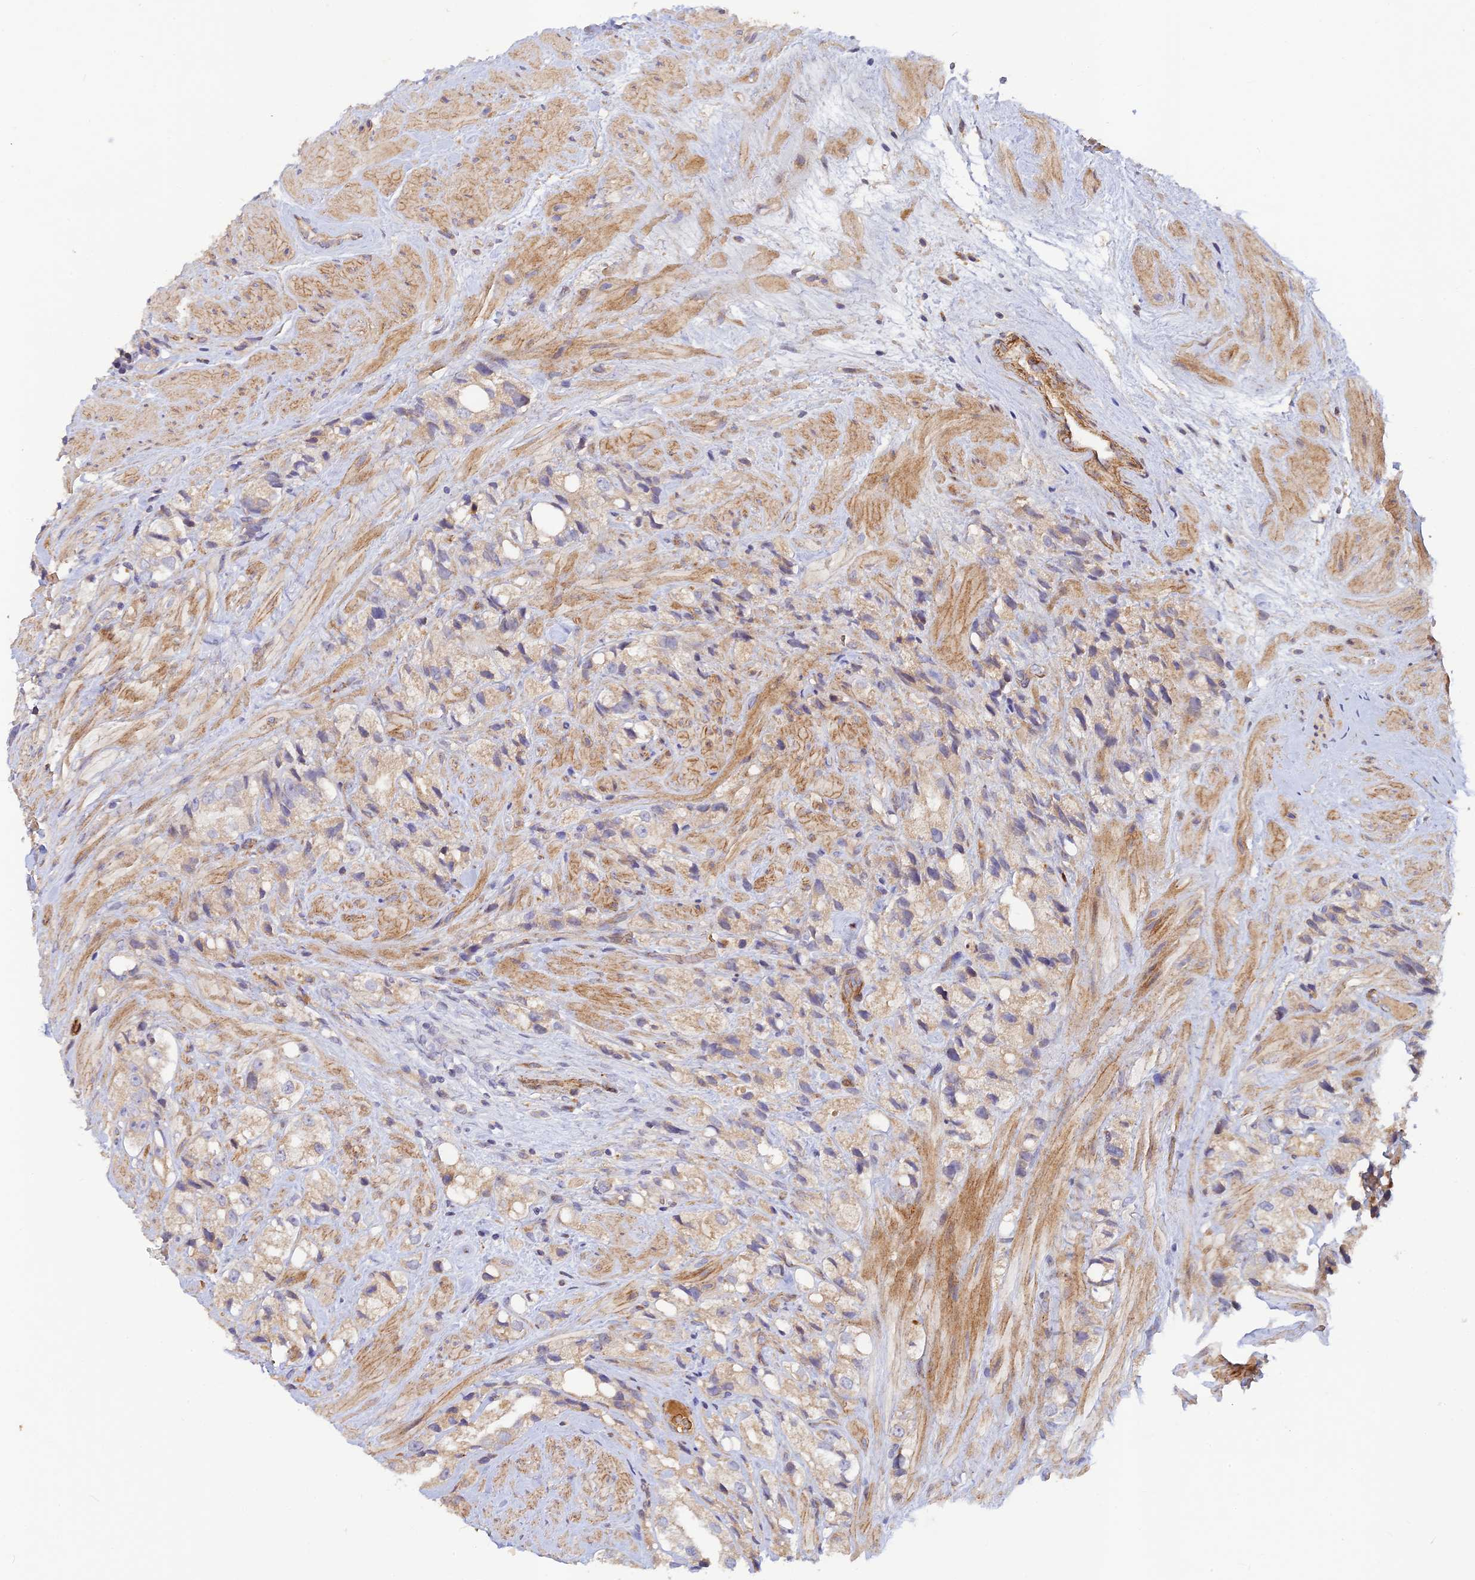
{"staining": {"intensity": "weak", "quantity": "<25%", "location": "cytoplasmic/membranous"}, "tissue": "prostate cancer", "cell_type": "Tumor cells", "image_type": "cancer", "snomed": [{"axis": "morphology", "description": "Adenocarcinoma, NOS"}, {"axis": "topography", "description": "Prostate"}], "caption": "Photomicrograph shows no significant protein positivity in tumor cells of prostate adenocarcinoma. Nuclei are stained in blue.", "gene": "GMCL1", "patient": {"sex": "male", "age": 79}}